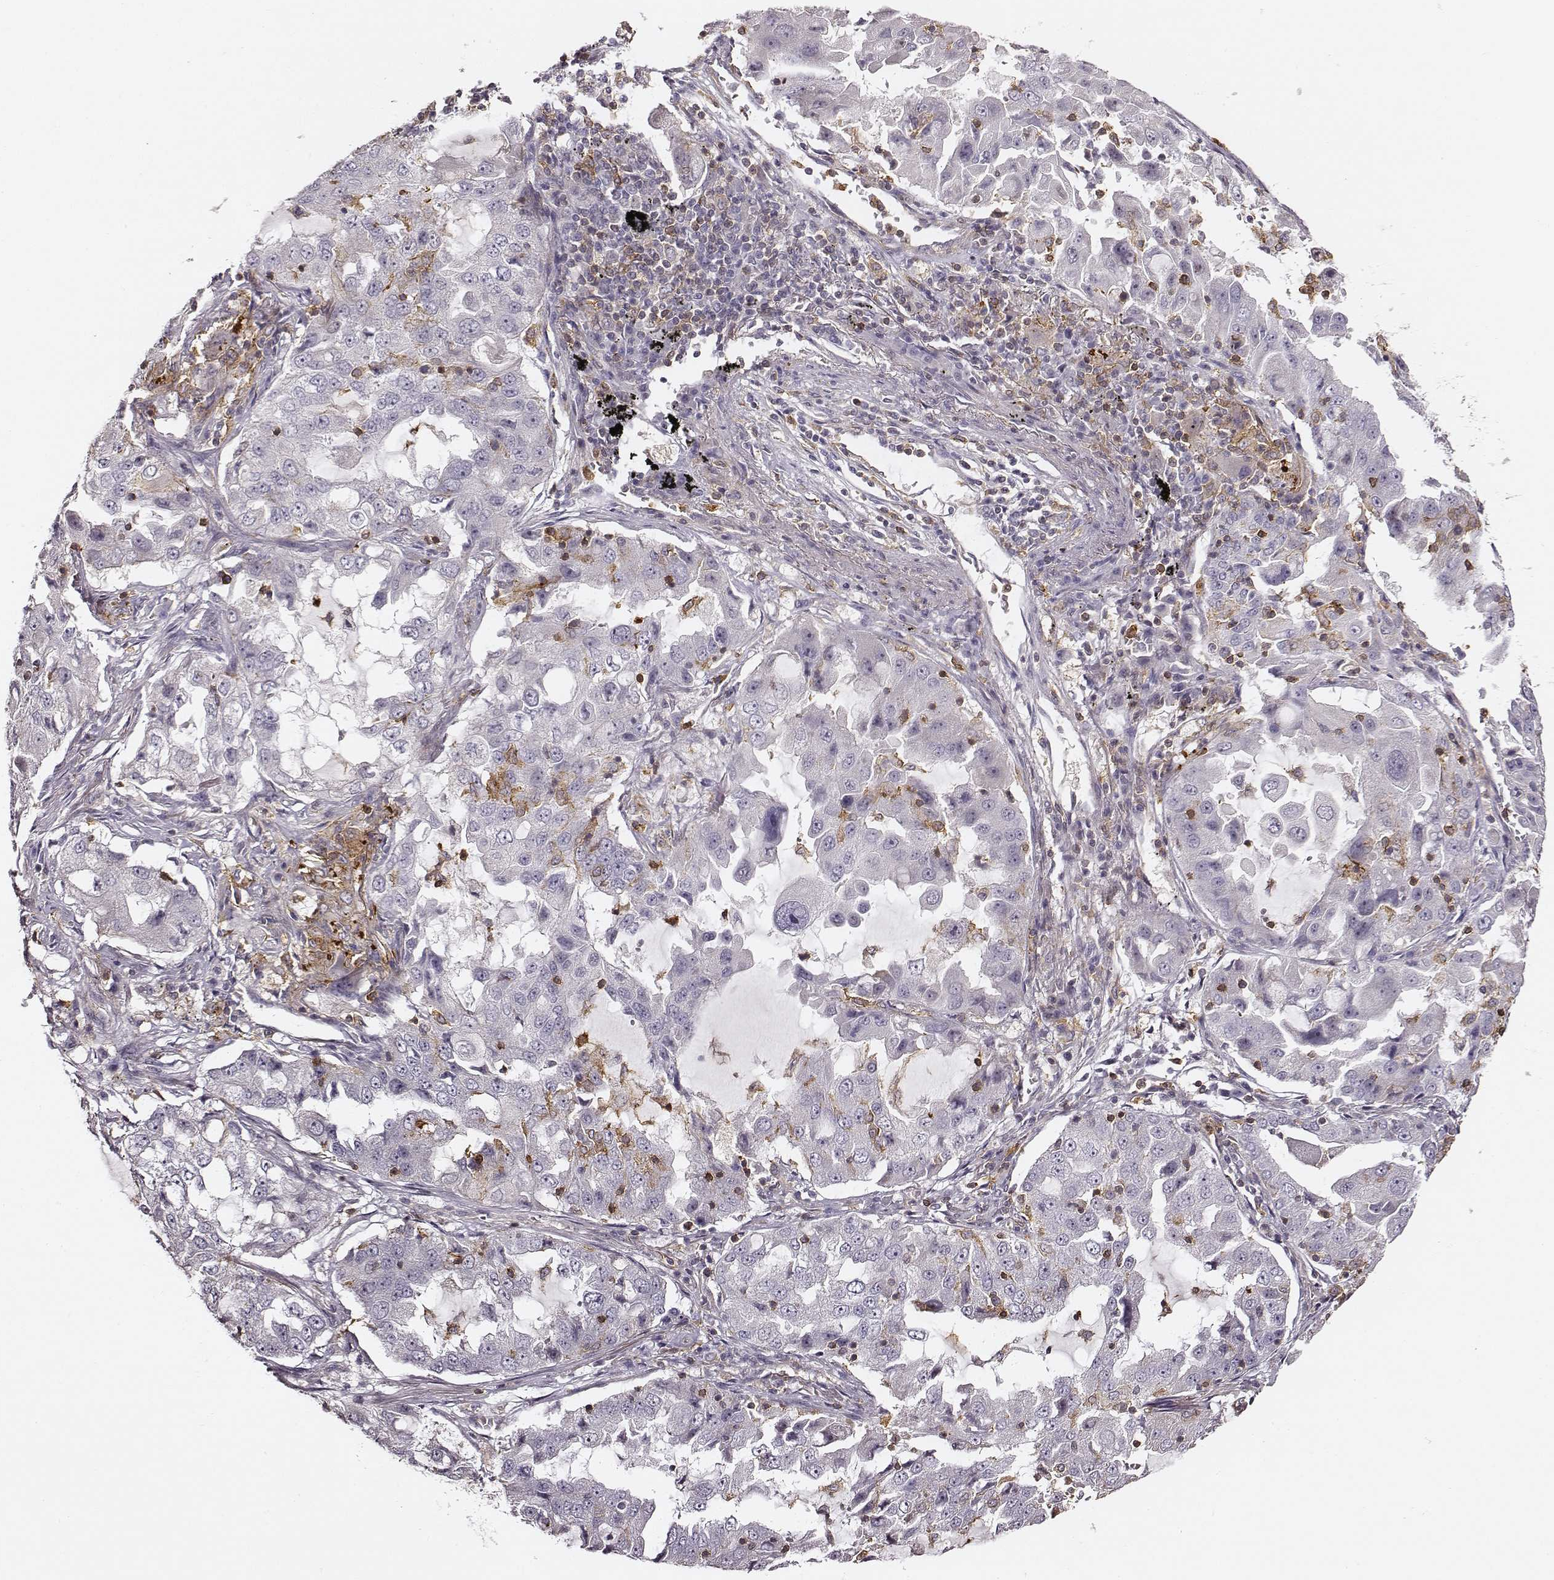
{"staining": {"intensity": "negative", "quantity": "none", "location": "none"}, "tissue": "lung cancer", "cell_type": "Tumor cells", "image_type": "cancer", "snomed": [{"axis": "morphology", "description": "Adenocarcinoma, NOS"}, {"axis": "topography", "description": "Lung"}], "caption": "This is a histopathology image of immunohistochemistry staining of lung cancer (adenocarcinoma), which shows no expression in tumor cells.", "gene": "ZYX", "patient": {"sex": "female", "age": 61}}